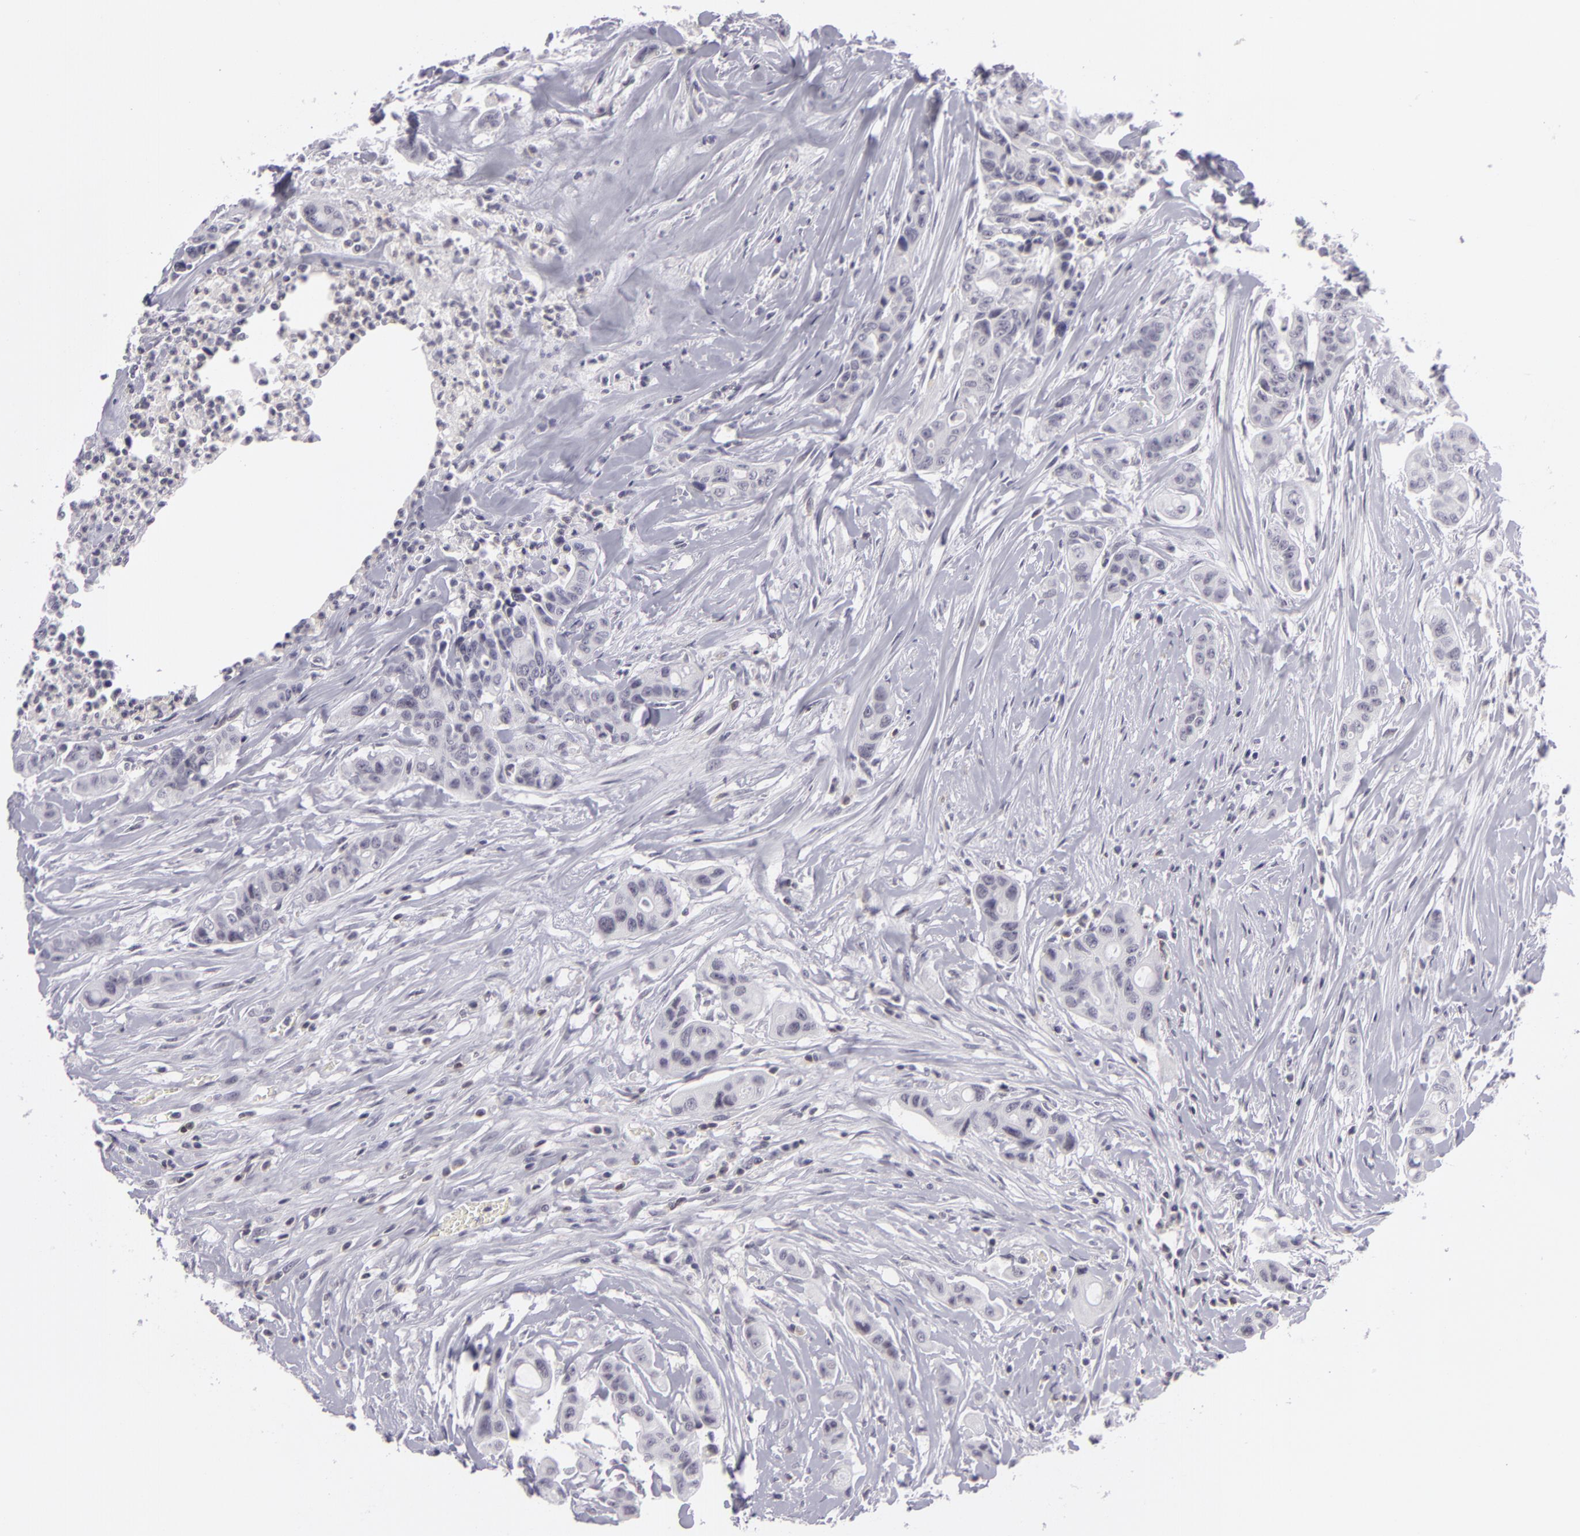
{"staining": {"intensity": "negative", "quantity": "none", "location": "none"}, "tissue": "colorectal cancer", "cell_type": "Tumor cells", "image_type": "cancer", "snomed": [{"axis": "morphology", "description": "Adenocarcinoma, NOS"}, {"axis": "topography", "description": "Colon"}], "caption": "Tumor cells are negative for protein expression in human adenocarcinoma (colorectal).", "gene": "KCNAB2", "patient": {"sex": "female", "age": 70}}